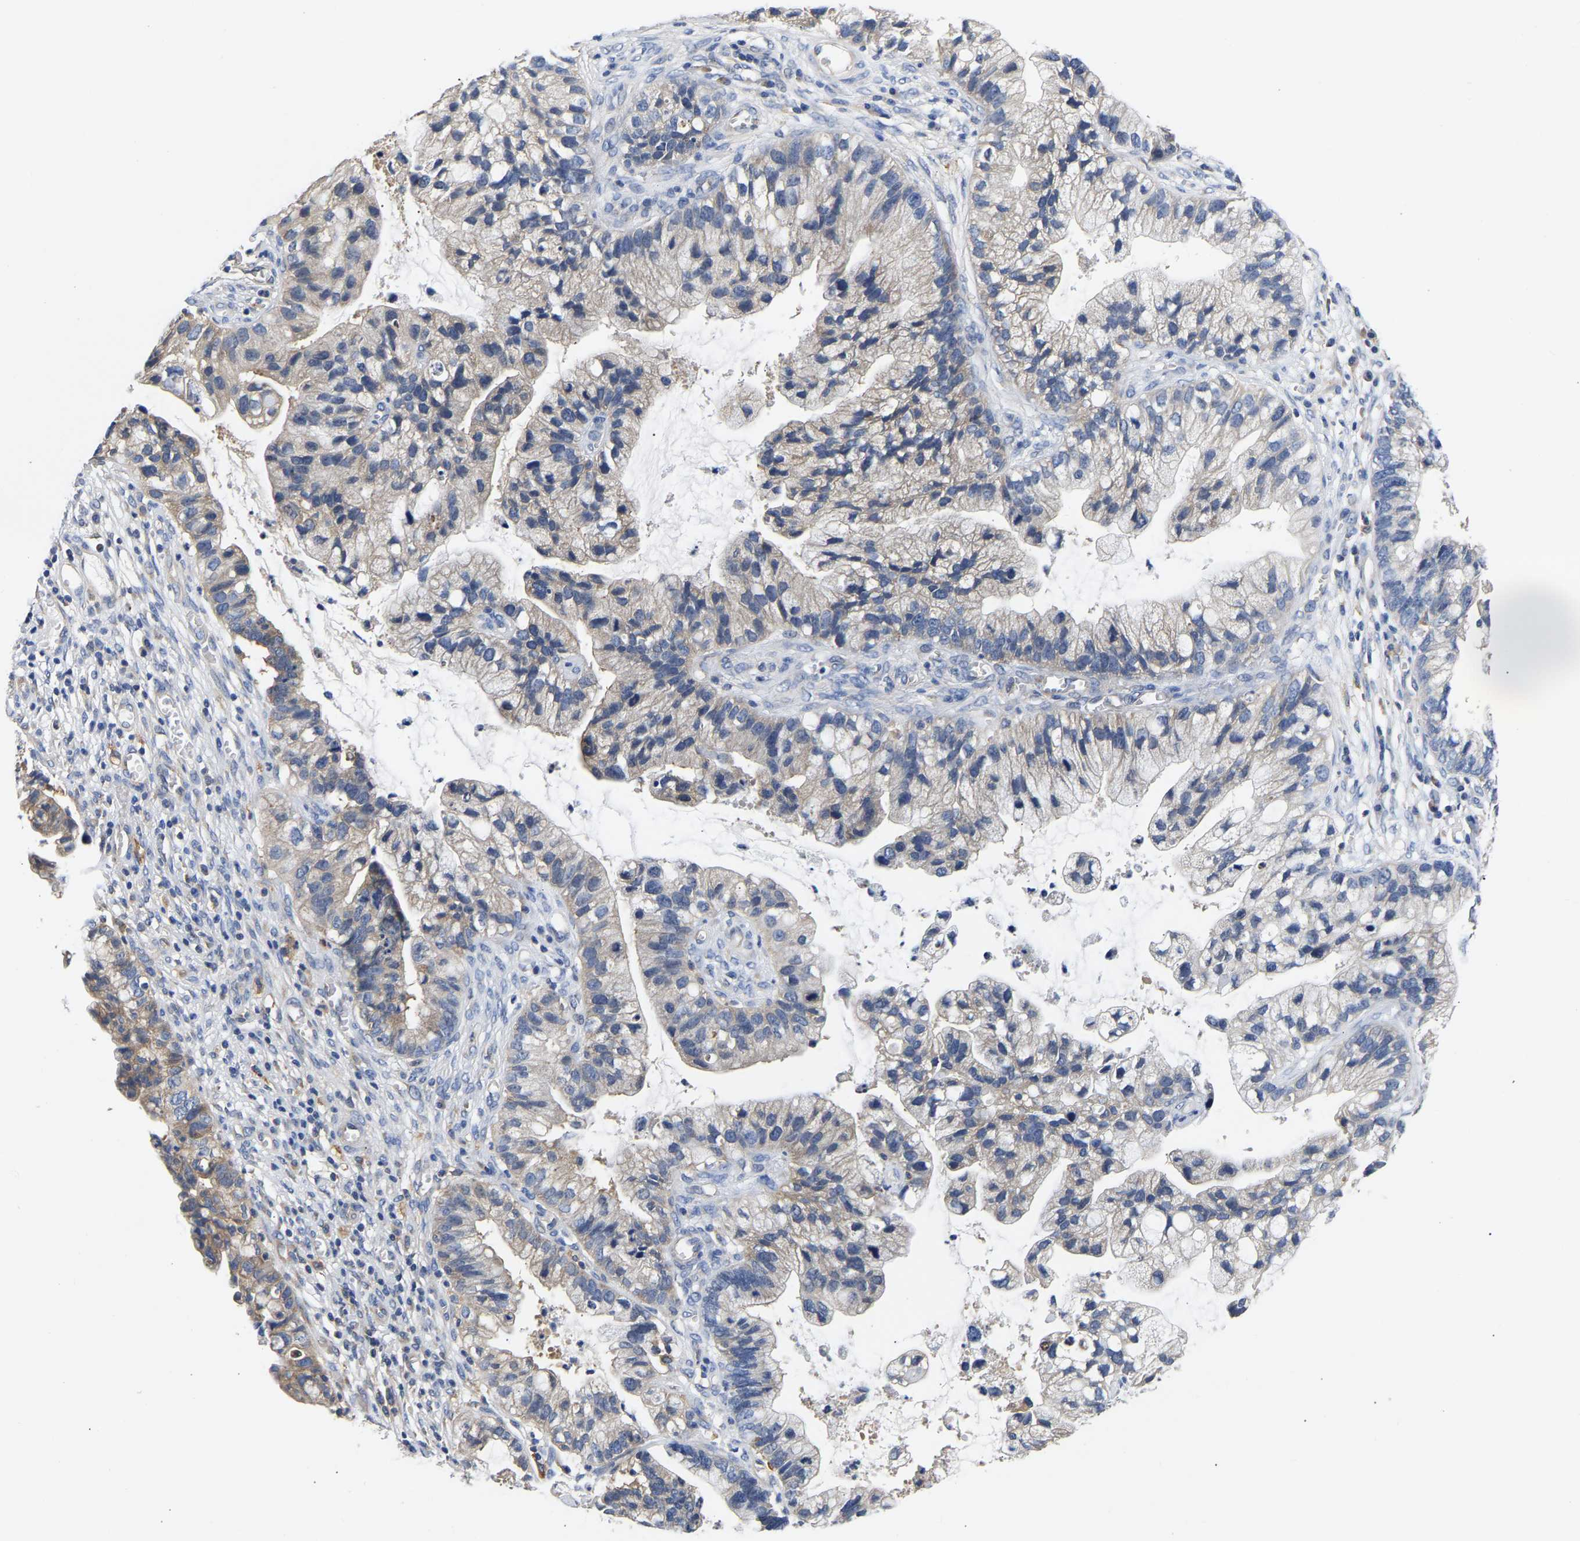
{"staining": {"intensity": "weak", "quantity": "<25%", "location": "cytoplasmic/membranous"}, "tissue": "cervical cancer", "cell_type": "Tumor cells", "image_type": "cancer", "snomed": [{"axis": "morphology", "description": "Adenocarcinoma, NOS"}, {"axis": "topography", "description": "Cervix"}], "caption": "The photomicrograph displays no significant expression in tumor cells of cervical cancer (adenocarcinoma).", "gene": "CCDC6", "patient": {"sex": "female", "age": 44}}